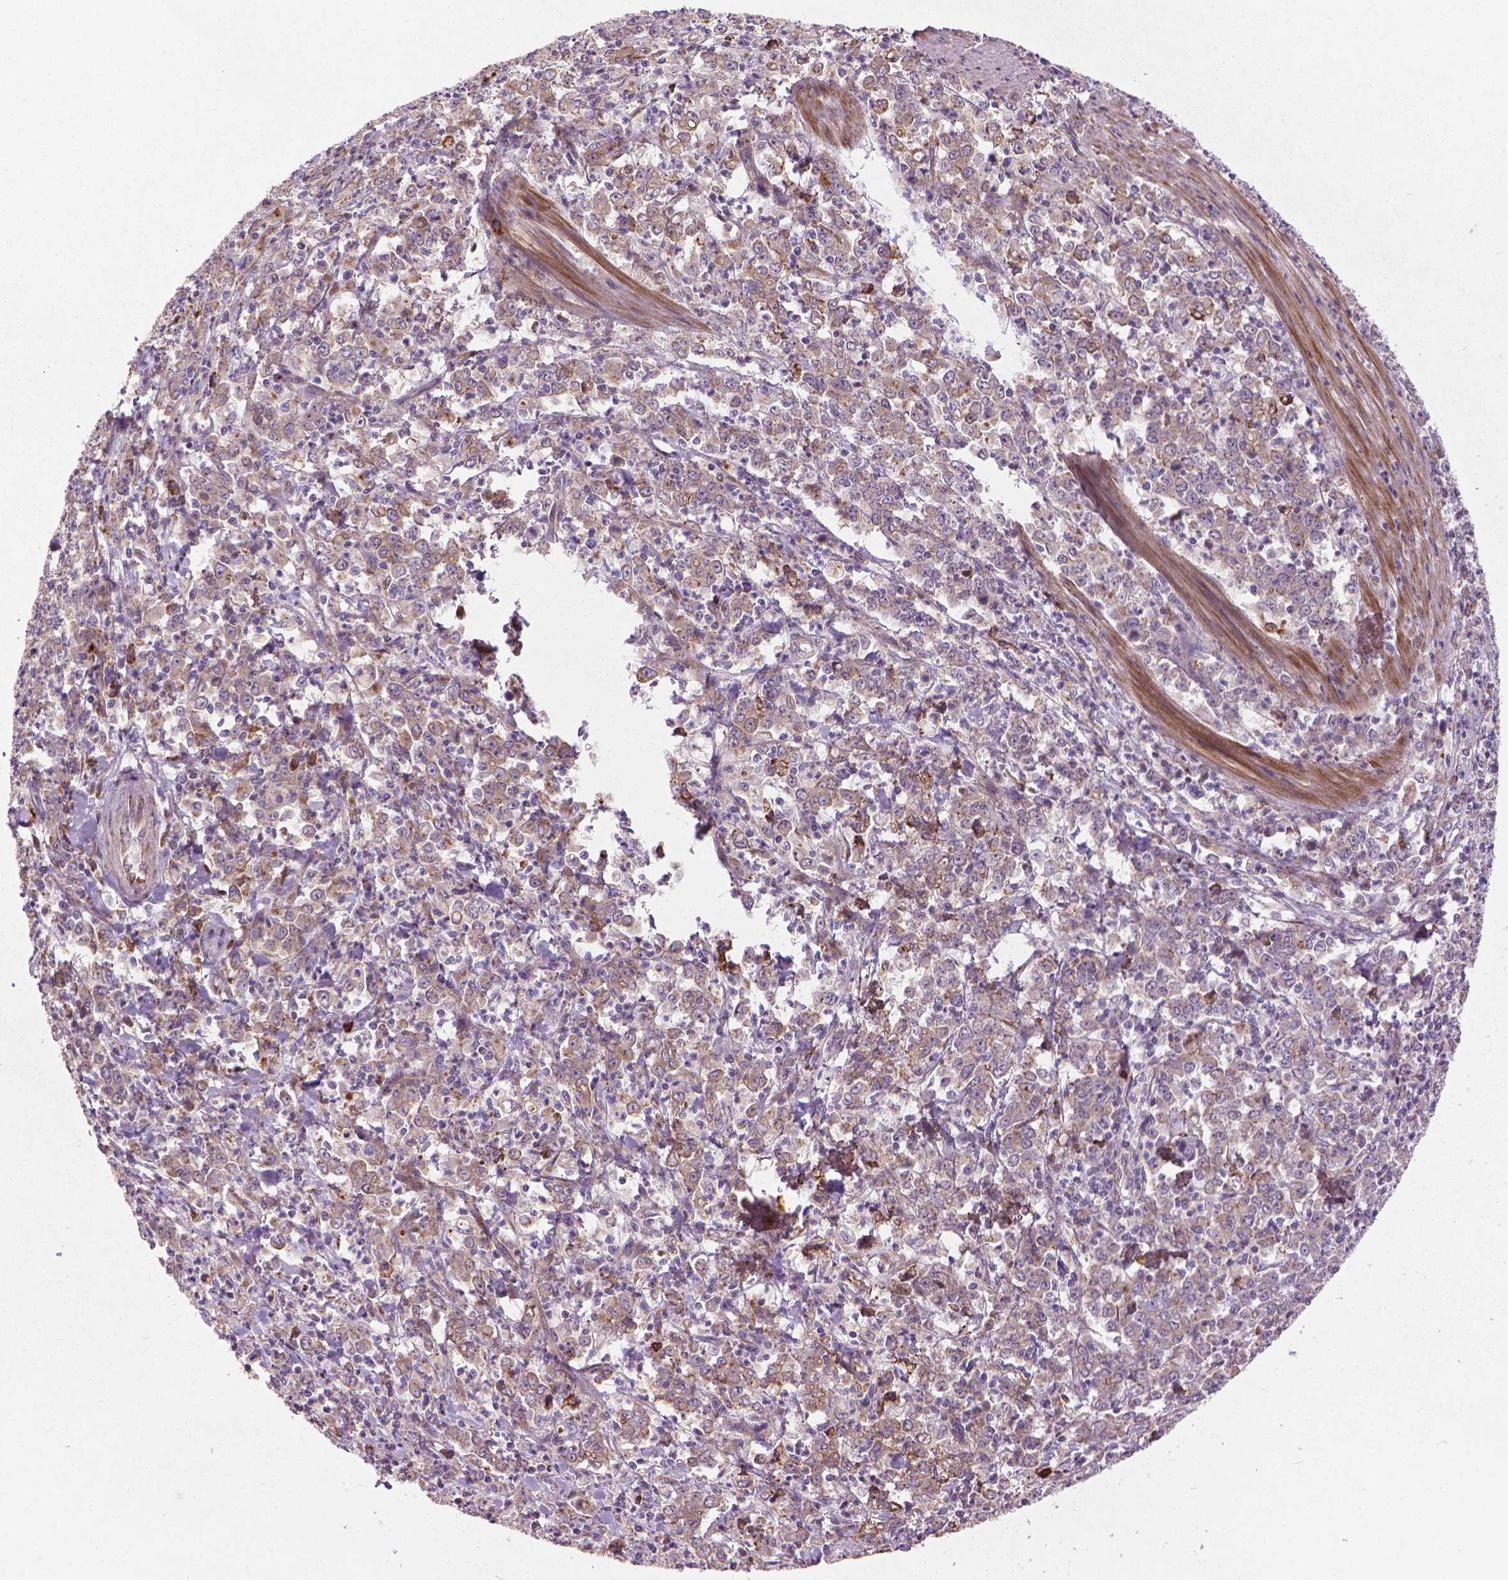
{"staining": {"intensity": "weak", "quantity": ">75%", "location": "cytoplasmic/membranous"}, "tissue": "stomach cancer", "cell_type": "Tumor cells", "image_type": "cancer", "snomed": [{"axis": "morphology", "description": "Adenocarcinoma, NOS"}, {"axis": "topography", "description": "Stomach, lower"}], "caption": "The image exhibits staining of stomach cancer, revealing weak cytoplasmic/membranous protein expression (brown color) within tumor cells.", "gene": "MYH14", "patient": {"sex": "female", "age": 71}}